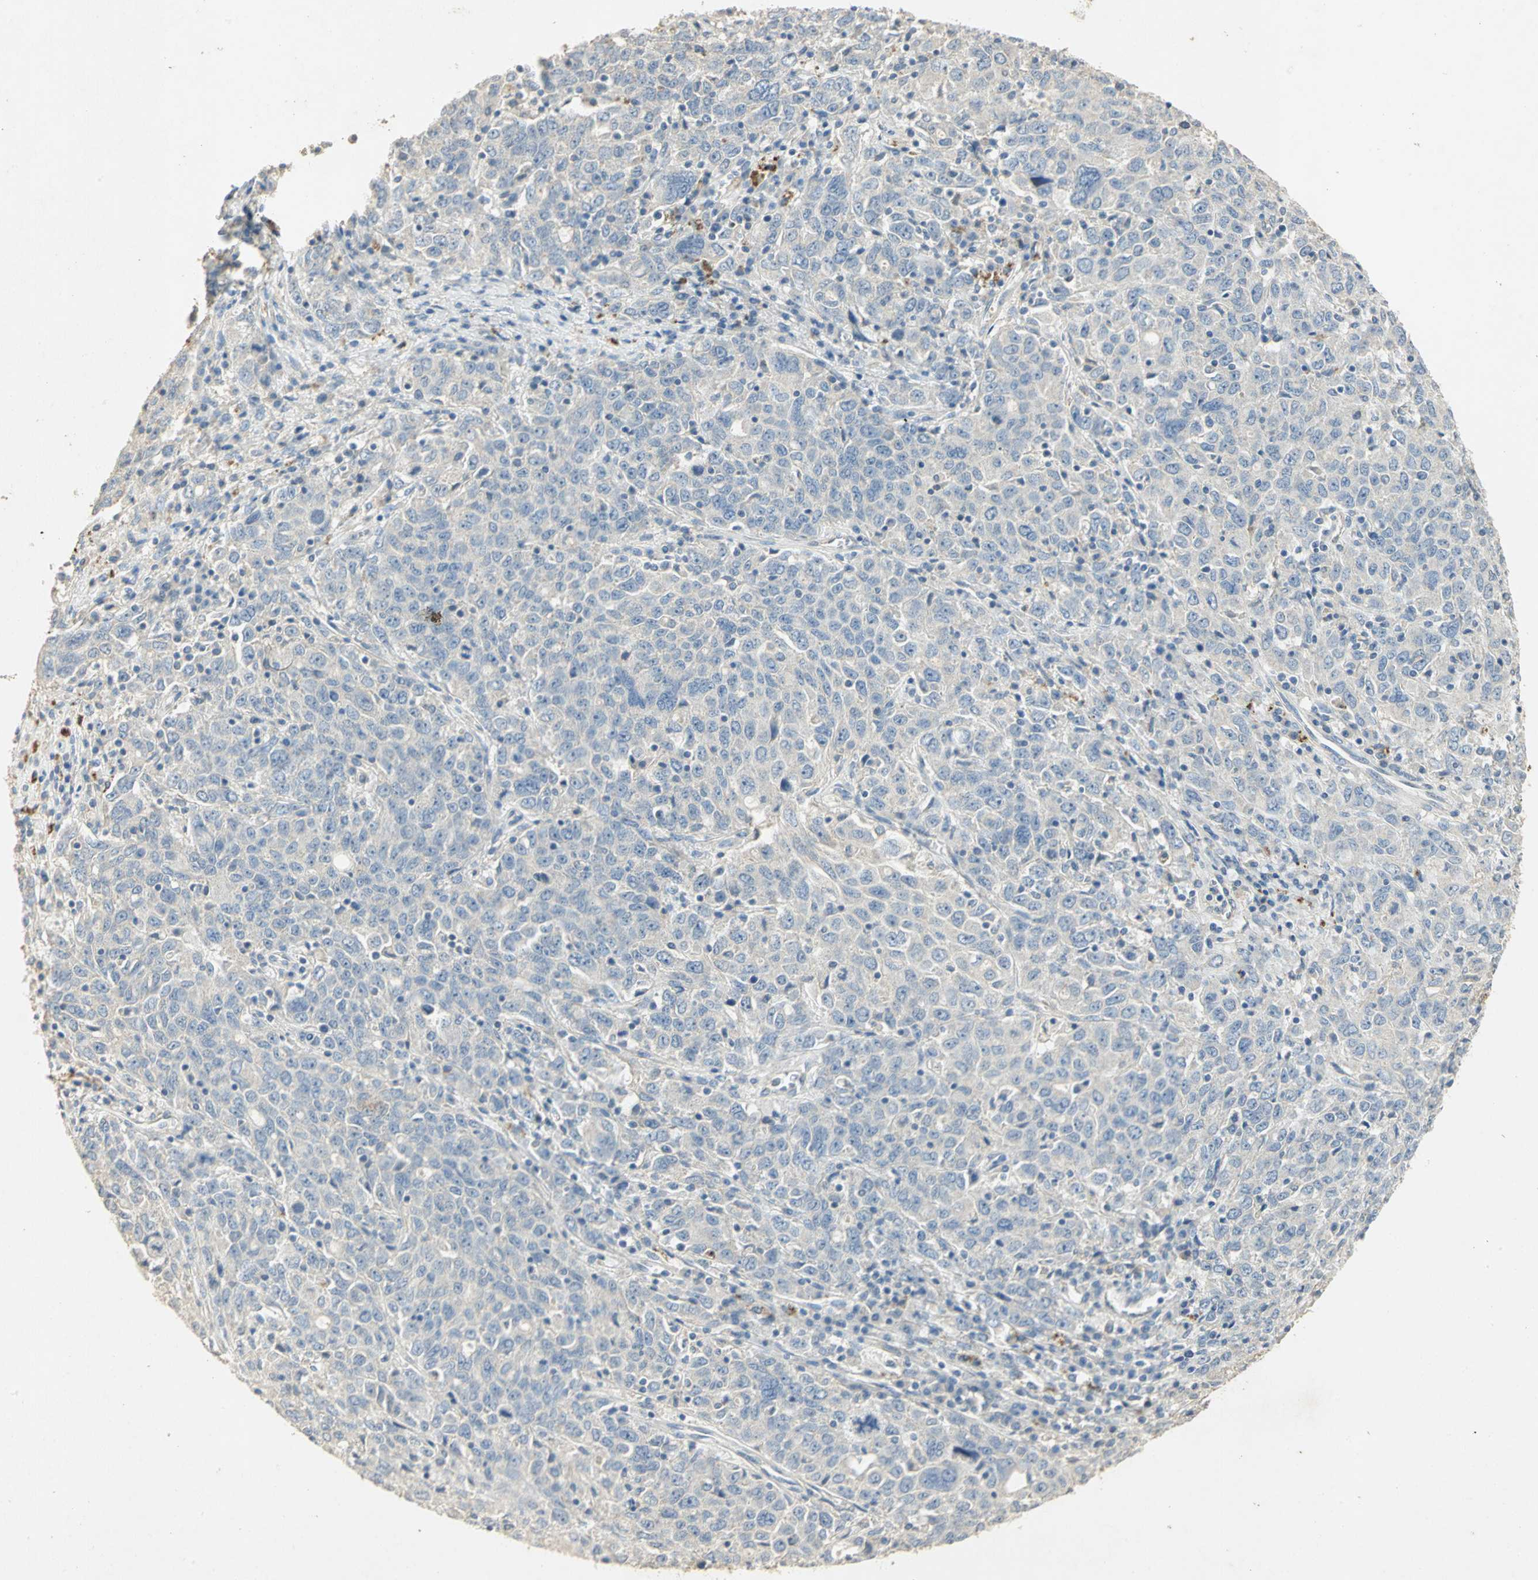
{"staining": {"intensity": "negative", "quantity": "none", "location": "none"}, "tissue": "ovarian cancer", "cell_type": "Tumor cells", "image_type": "cancer", "snomed": [{"axis": "morphology", "description": "Carcinoma, endometroid"}, {"axis": "topography", "description": "Ovary"}], "caption": "Protein analysis of ovarian endometroid carcinoma exhibits no significant positivity in tumor cells.", "gene": "ASB9", "patient": {"sex": "female", "age": 62}}